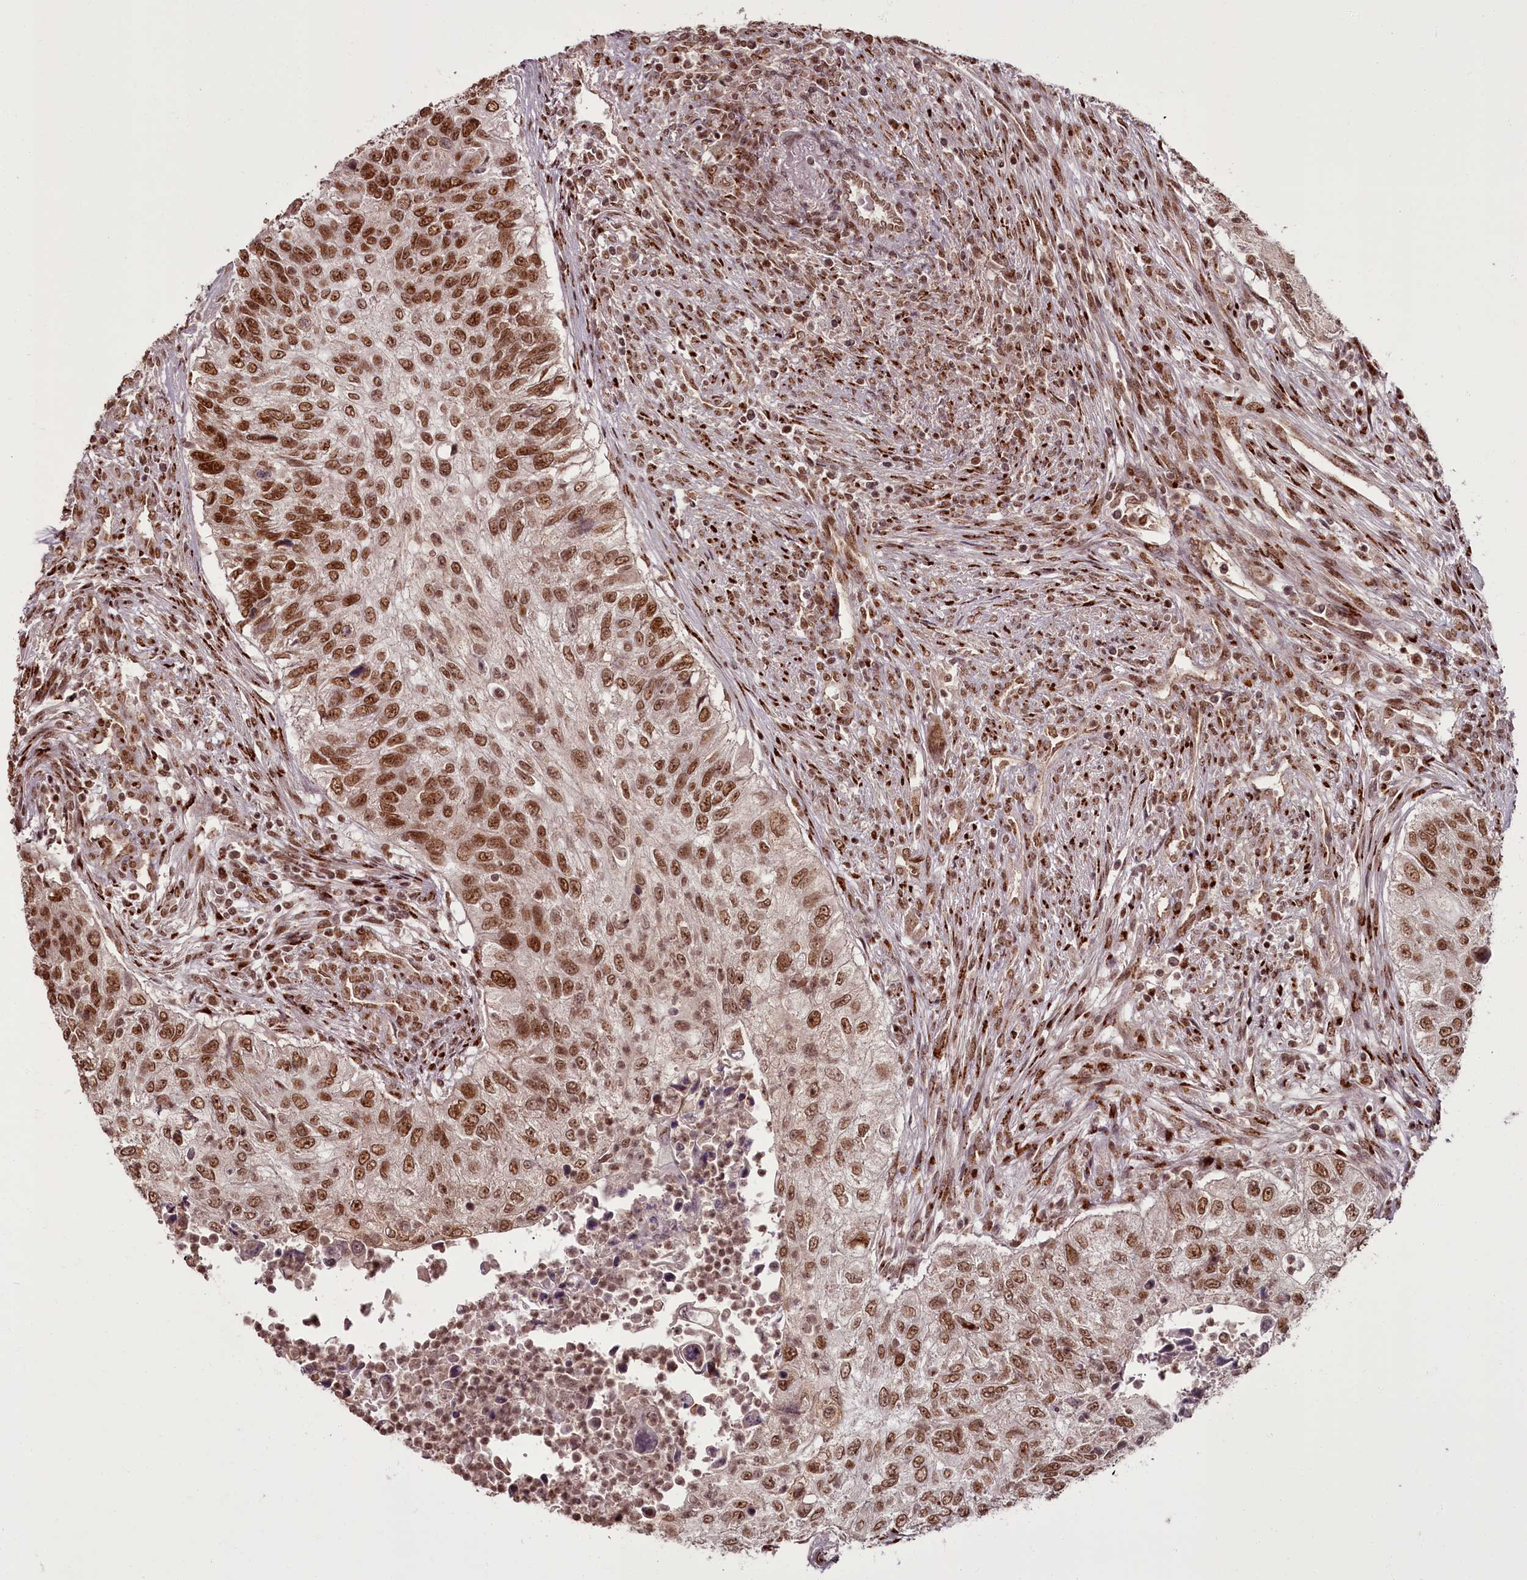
{"staining": {"intensity": "moderate", "quantity": ">75%", "location": "nuclear"}, "tissue": "urothelial cancer", "cell_type": "Tumor cells", "image_type": "cancer", "snomed": [{"axis": "morphology", "description": "Urothelial carcinoma, High grade"}, {"axis": "topography", "description": "Urinary bladder"}], "caption": "High-power microscopy captured an immunohistochemistry (IHC) micrograph of urothelial cancer, revealing moderate nuclear staining in approximately >75% of tumor cells.", "gene": "CEP83", "patient": {"sex": "female", "age": 60}}